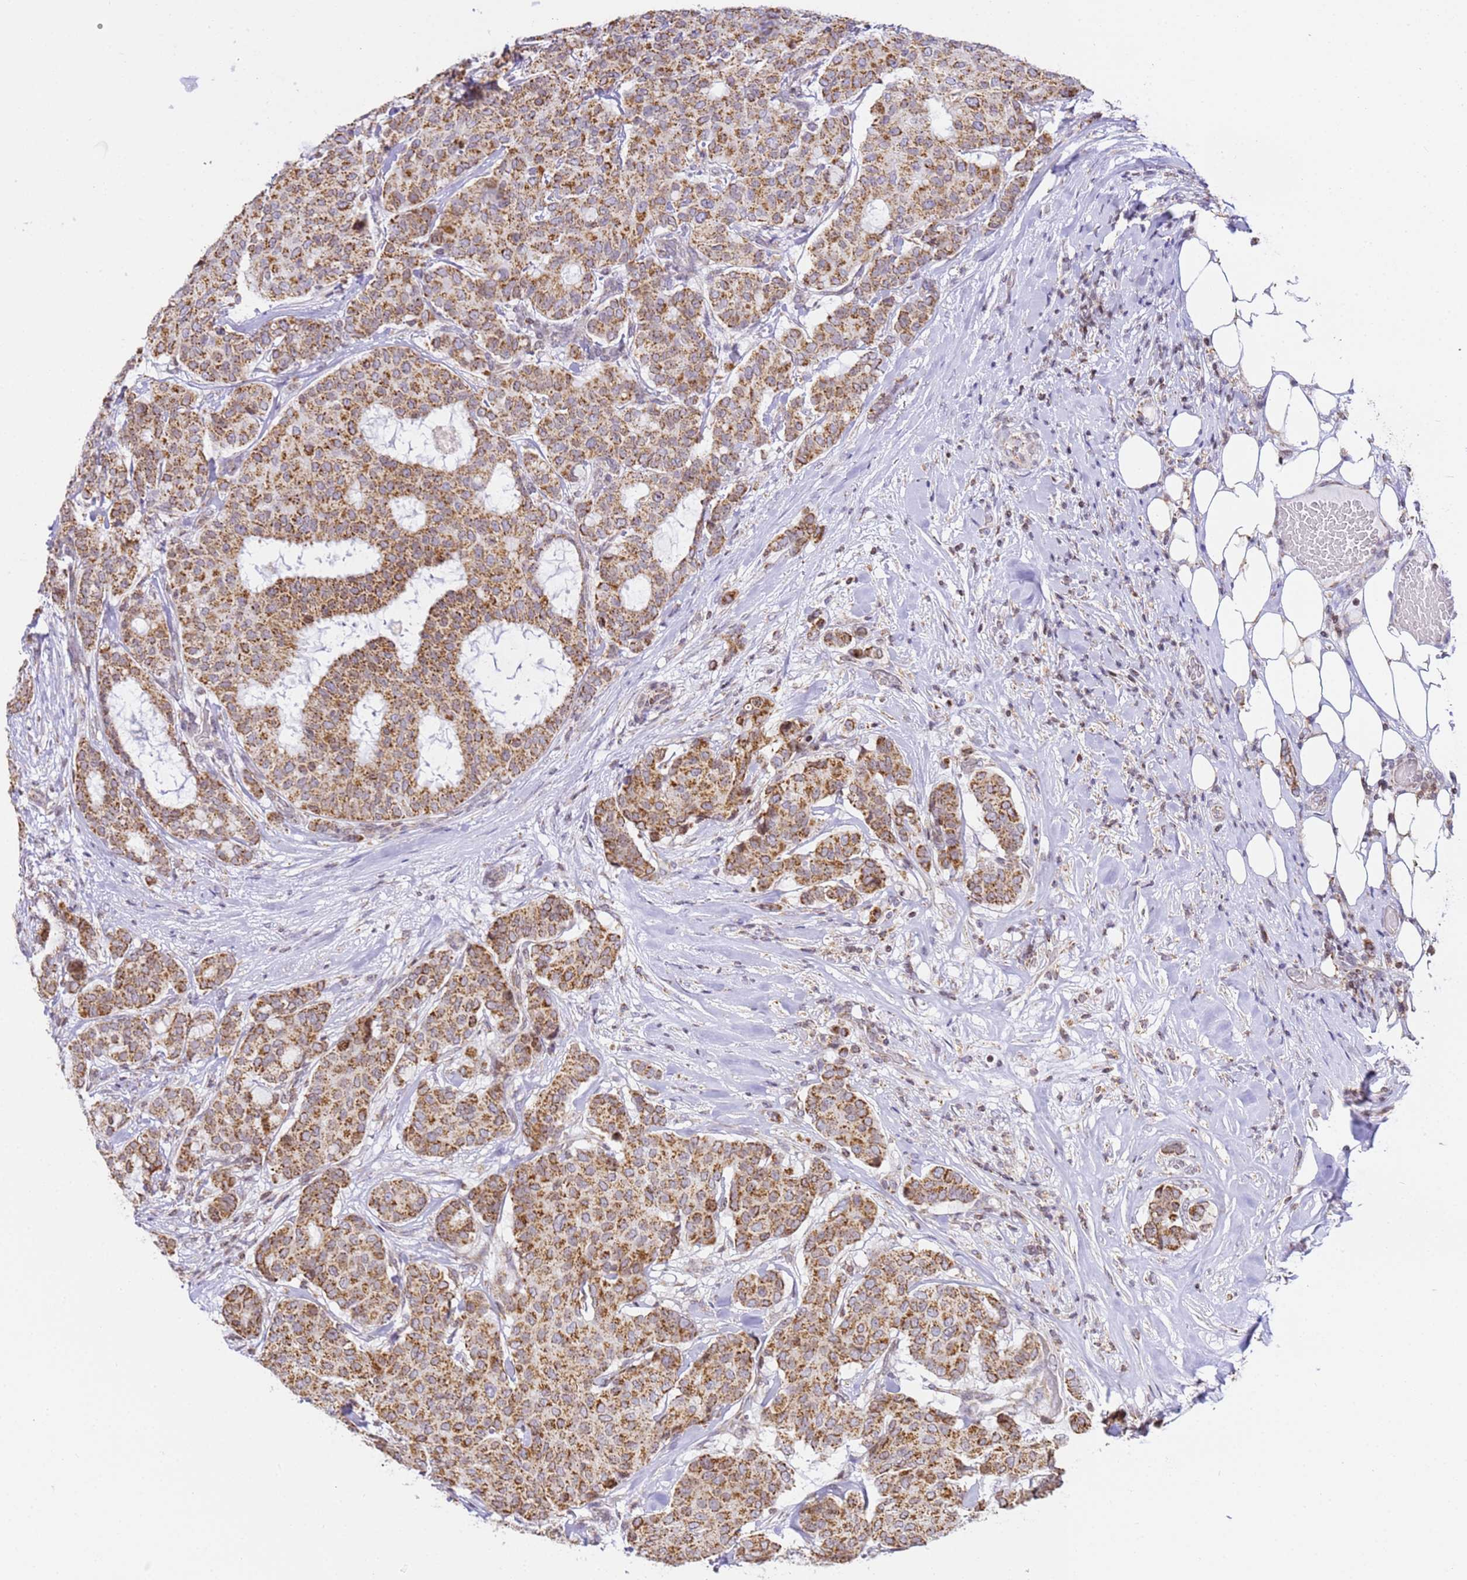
{"staining": {"intensity": "moderate", "quantity": ">75%", "location": "cytoplasmic/membranous"}, "tissue": "breast cancer", "cell_type": "Tumor cells", "image_type": "cancer", "snomed": [{"axis": "morphology", "description": "Duct carcinoma"}, {"axis": "topography", "description": "Breast"}], "caption": "Breast cancer stained with DAB immunohistochemistry (IHC) displays medium levels of moderate cytoplasmic/membranous positivity in about >75% of tumor cells.", "gene": "HSPE1", "patient": {"sex": "female", "age": 75}}